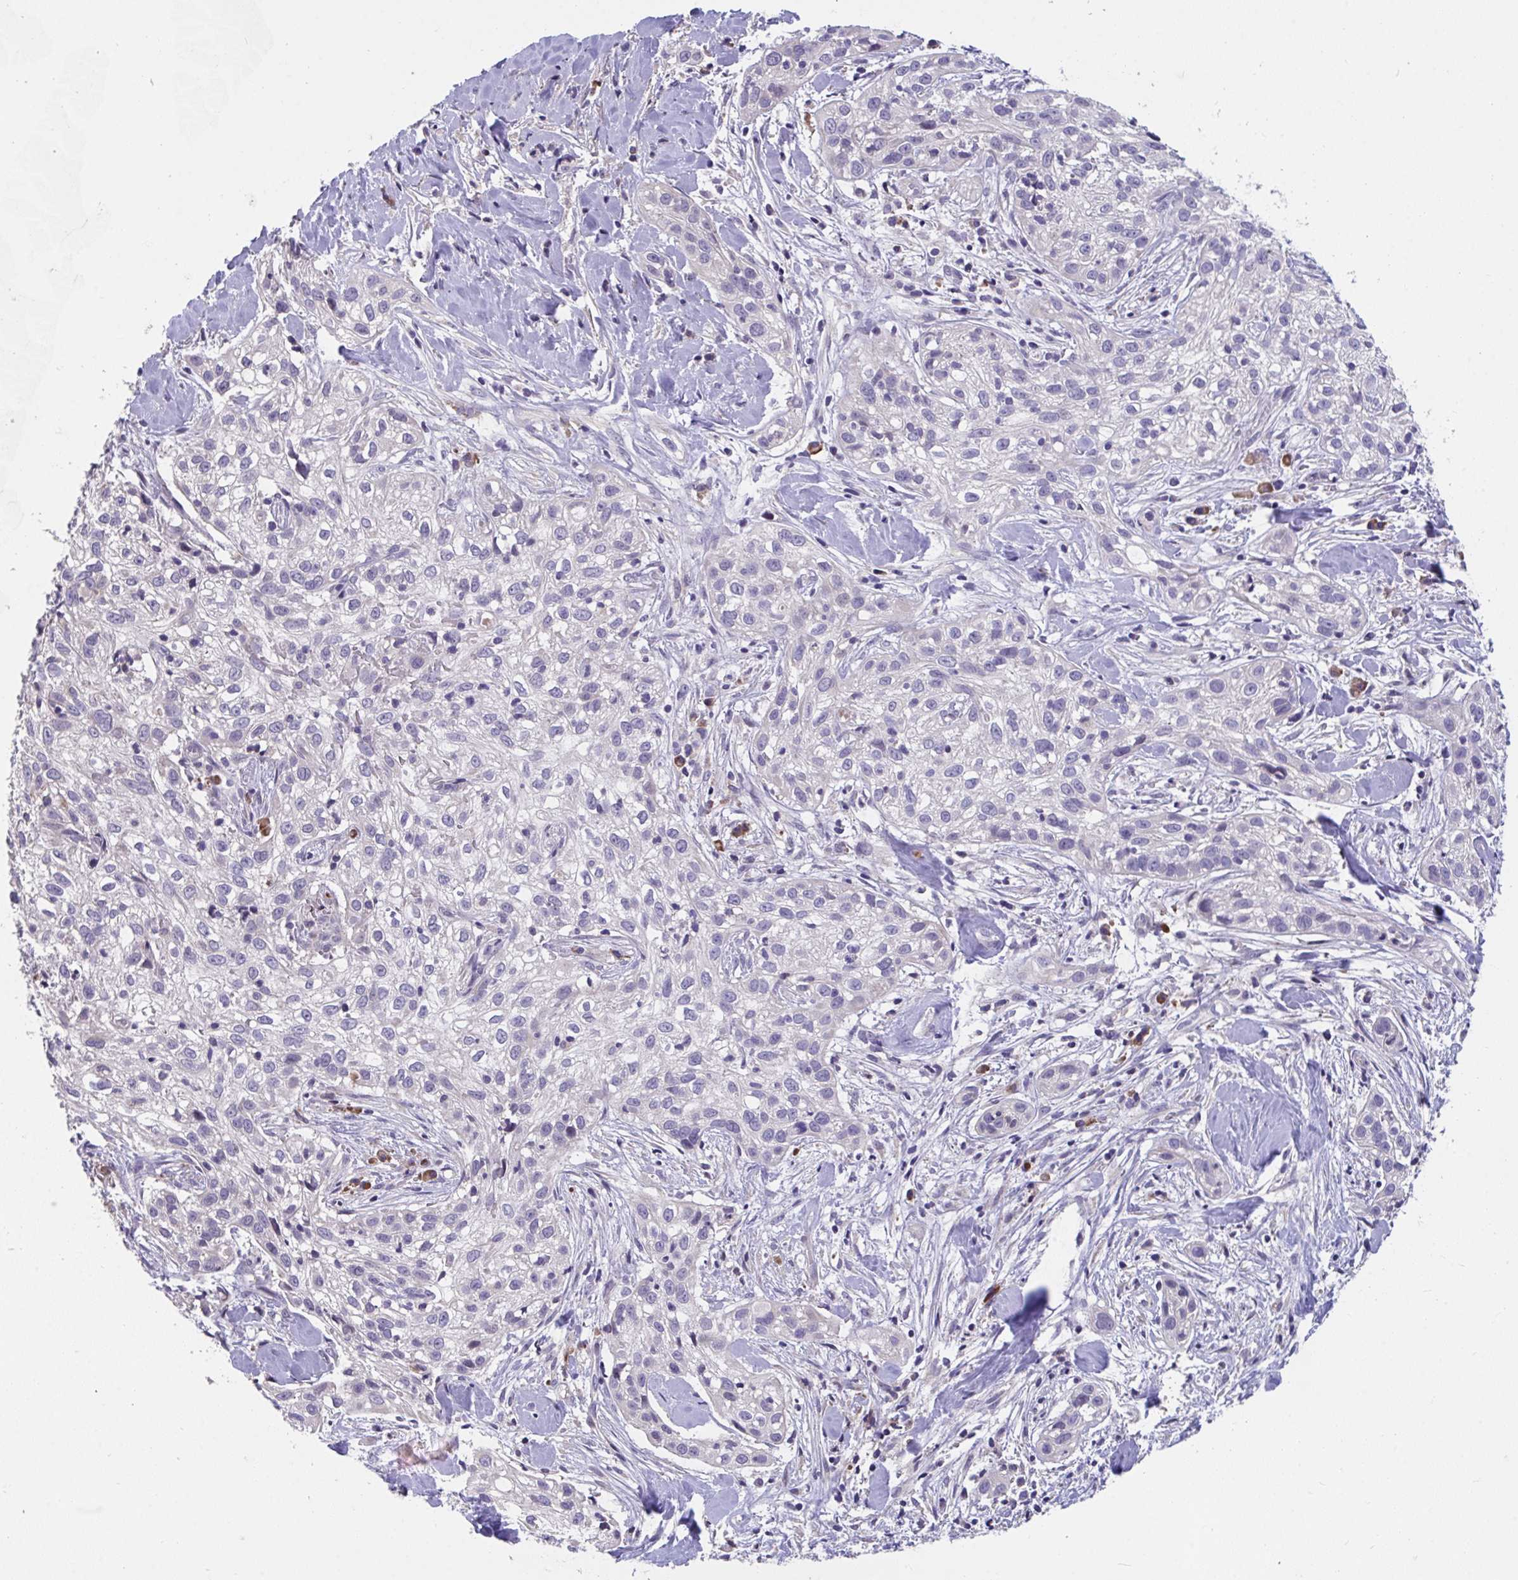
{"staining": {"intensity": "negative", "quantity": "none", "location": "none"}, "tissue": "skin cancer", "cell_type": "Tumor cells", "image_type": "cancer", "snomed": [{"axis": "morphology", "description": "Squamous cell carcinoma, NOS"}, {"axis": "topography", "description": "Skin"}], "caption": "Immunohistochemical staining of human skin squamous cell carcinoma demonstrates no significant expression in tumor cells. The staining was performed using DAB to visualize the protein expression in brown, while the nuclei were stained in blue with hematoxylin (Magnification: 20x).", "gene": "SUSD4", "patient": {"sex": "male", "age": 82}}